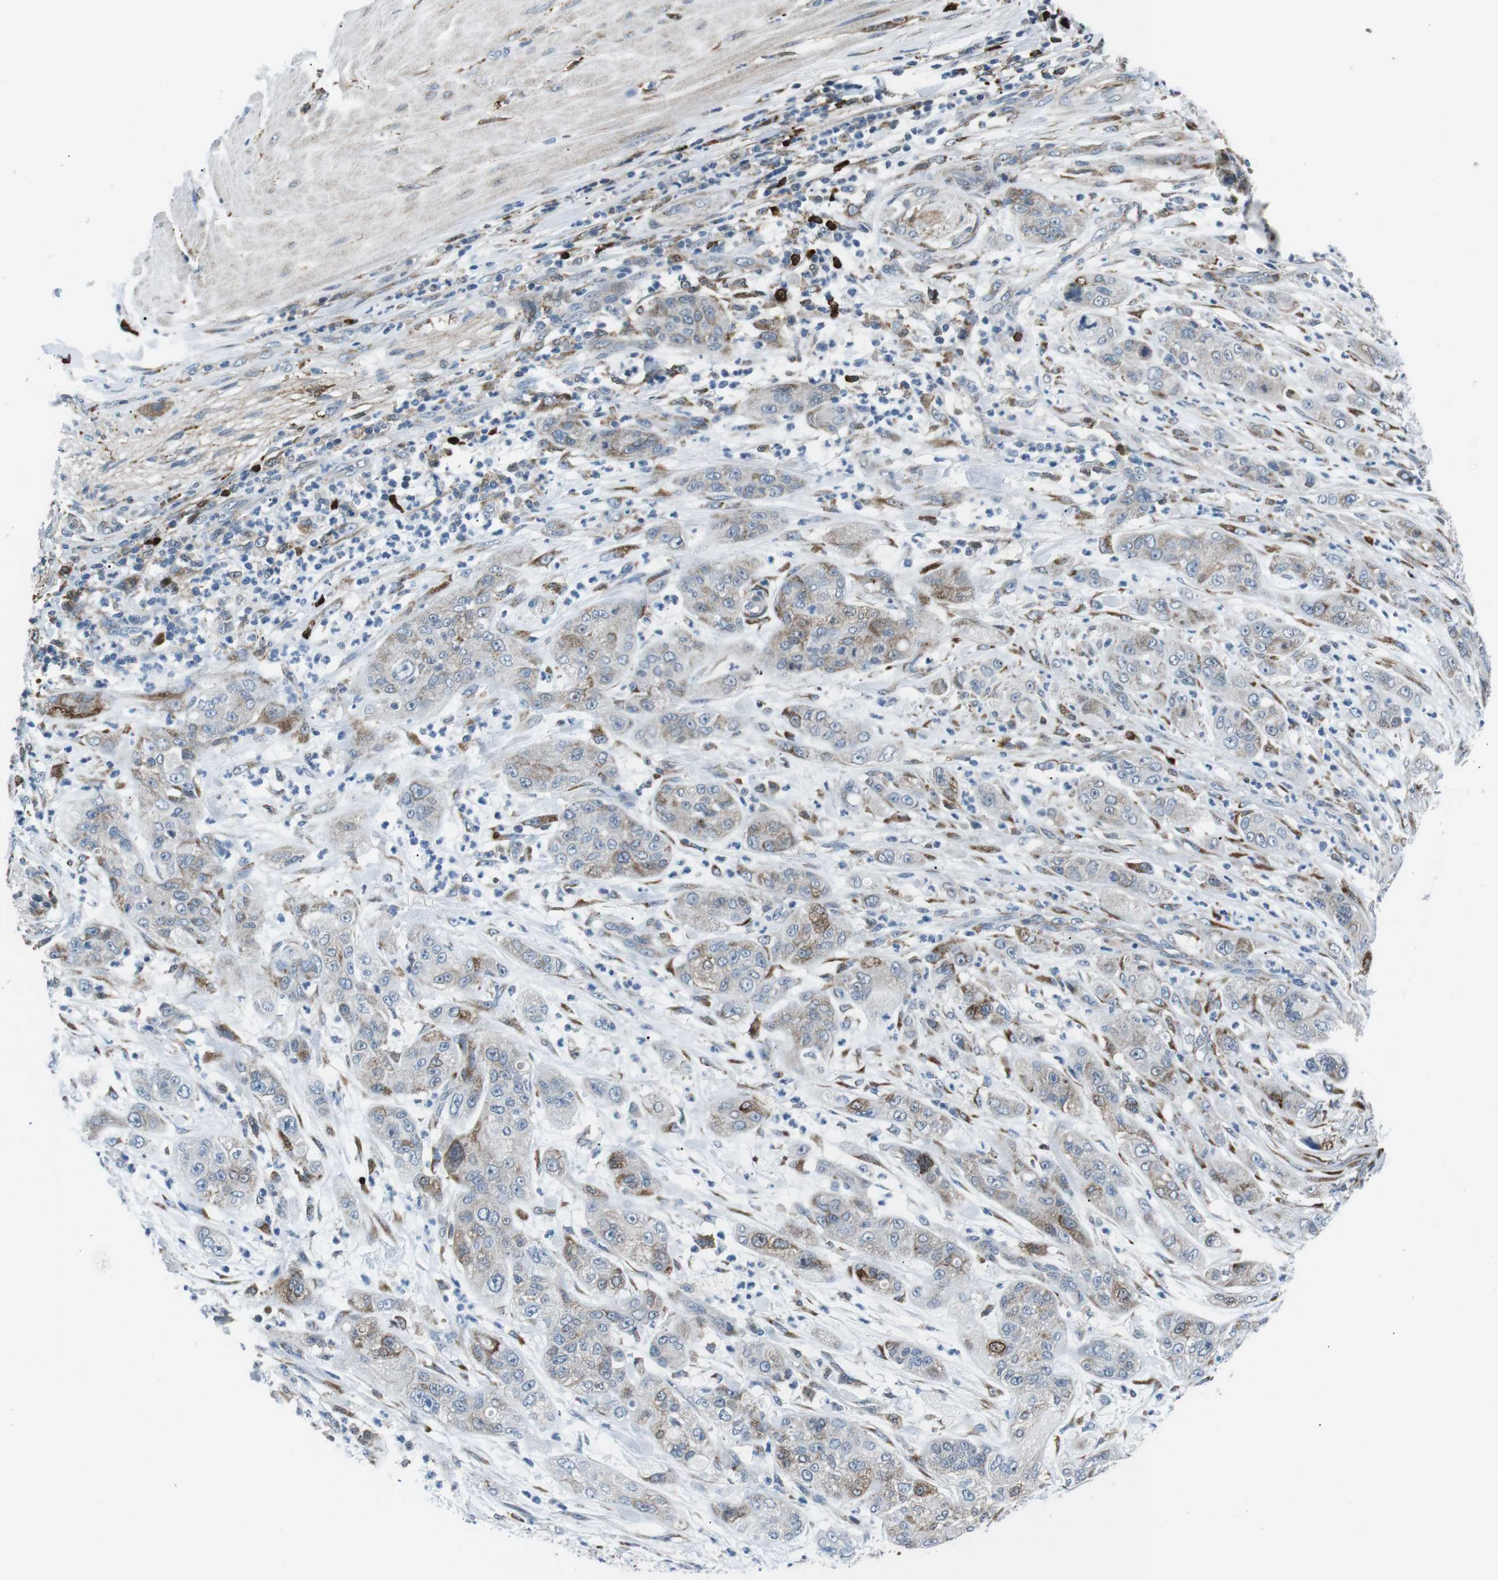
{"staining": {"intensity": "moderate", "quantity": "<25%", "location": "cytoplasmic/membranous"}, "tissue": "pancreatic cancer", "cell_type": "Tumor cells", "image_type": "cancer", "snomed": [{"axis": "morphology", "description": "Adenocarcinoma, NOS"}, {"axis": "topography", "description": "Pancreas"}], "caption": "The image reveals immunohistochemical staining of pancreatic adenocarcinoma. There is moderate cytoplasmic/membranous expression is seen in about <25% of tumor cells.", "gene": "BLNK", "patient": {"sex": "female", "age": 78}}